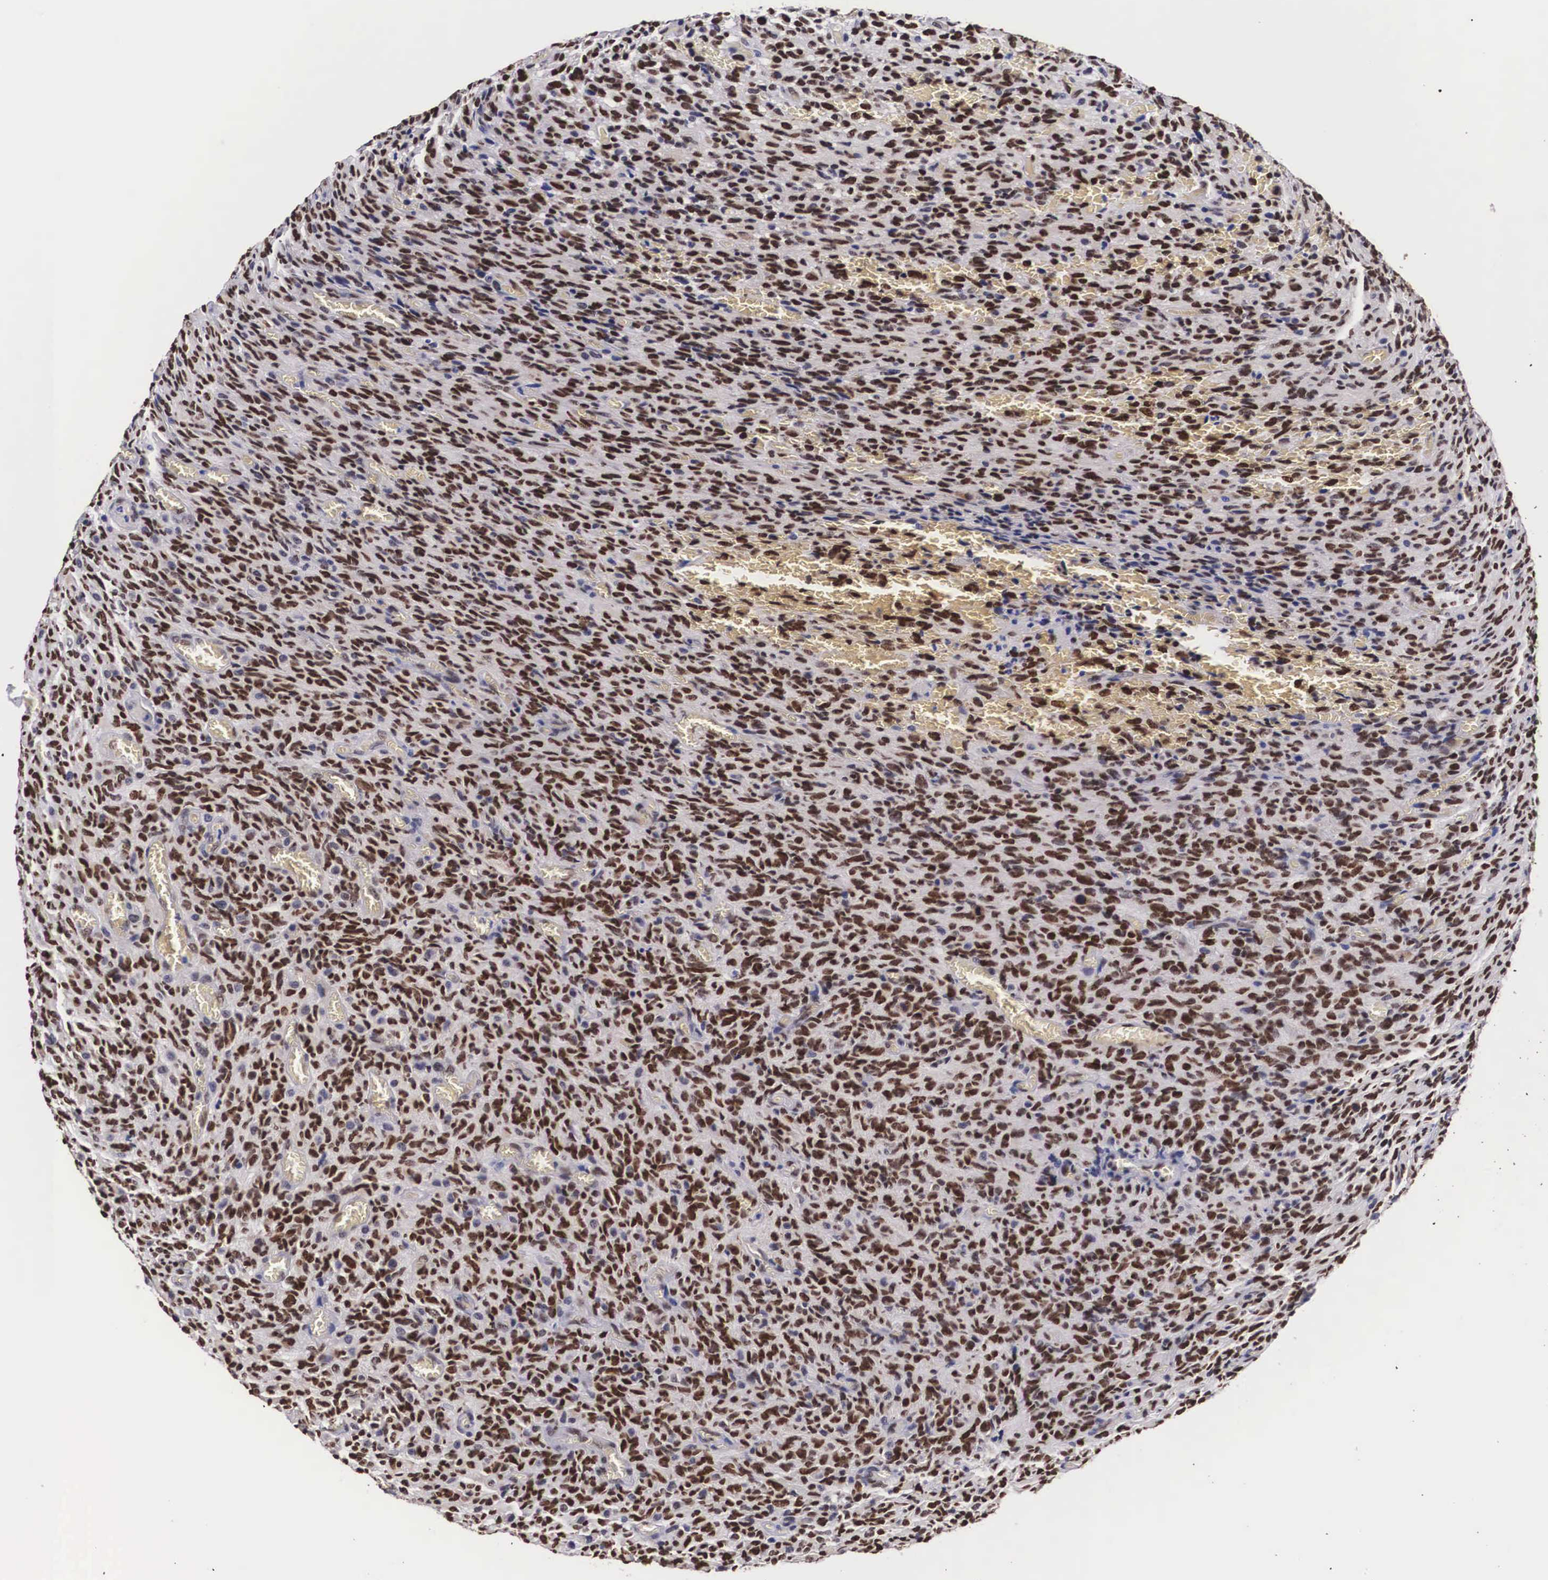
{"staining": {"intensity": "strong", "quantity": ">75%", "location": "nuclear"}, "tissue": "glioma", "cell_type": "Tumor cells", "image_type": "cancer", "snomed": [{"axis": "morphology", "description": "Glioma, malignant, High grade"}, {"axis": "topography", "description": "Brain"}], "caption": "This micrograph exhibits immunohistochemistry staining of glioma, with high strong nuclear positivity in about >75% of tumor cells.", "gene": "KHDRBS3", "patient": {"sex": "male", "age": 56}}